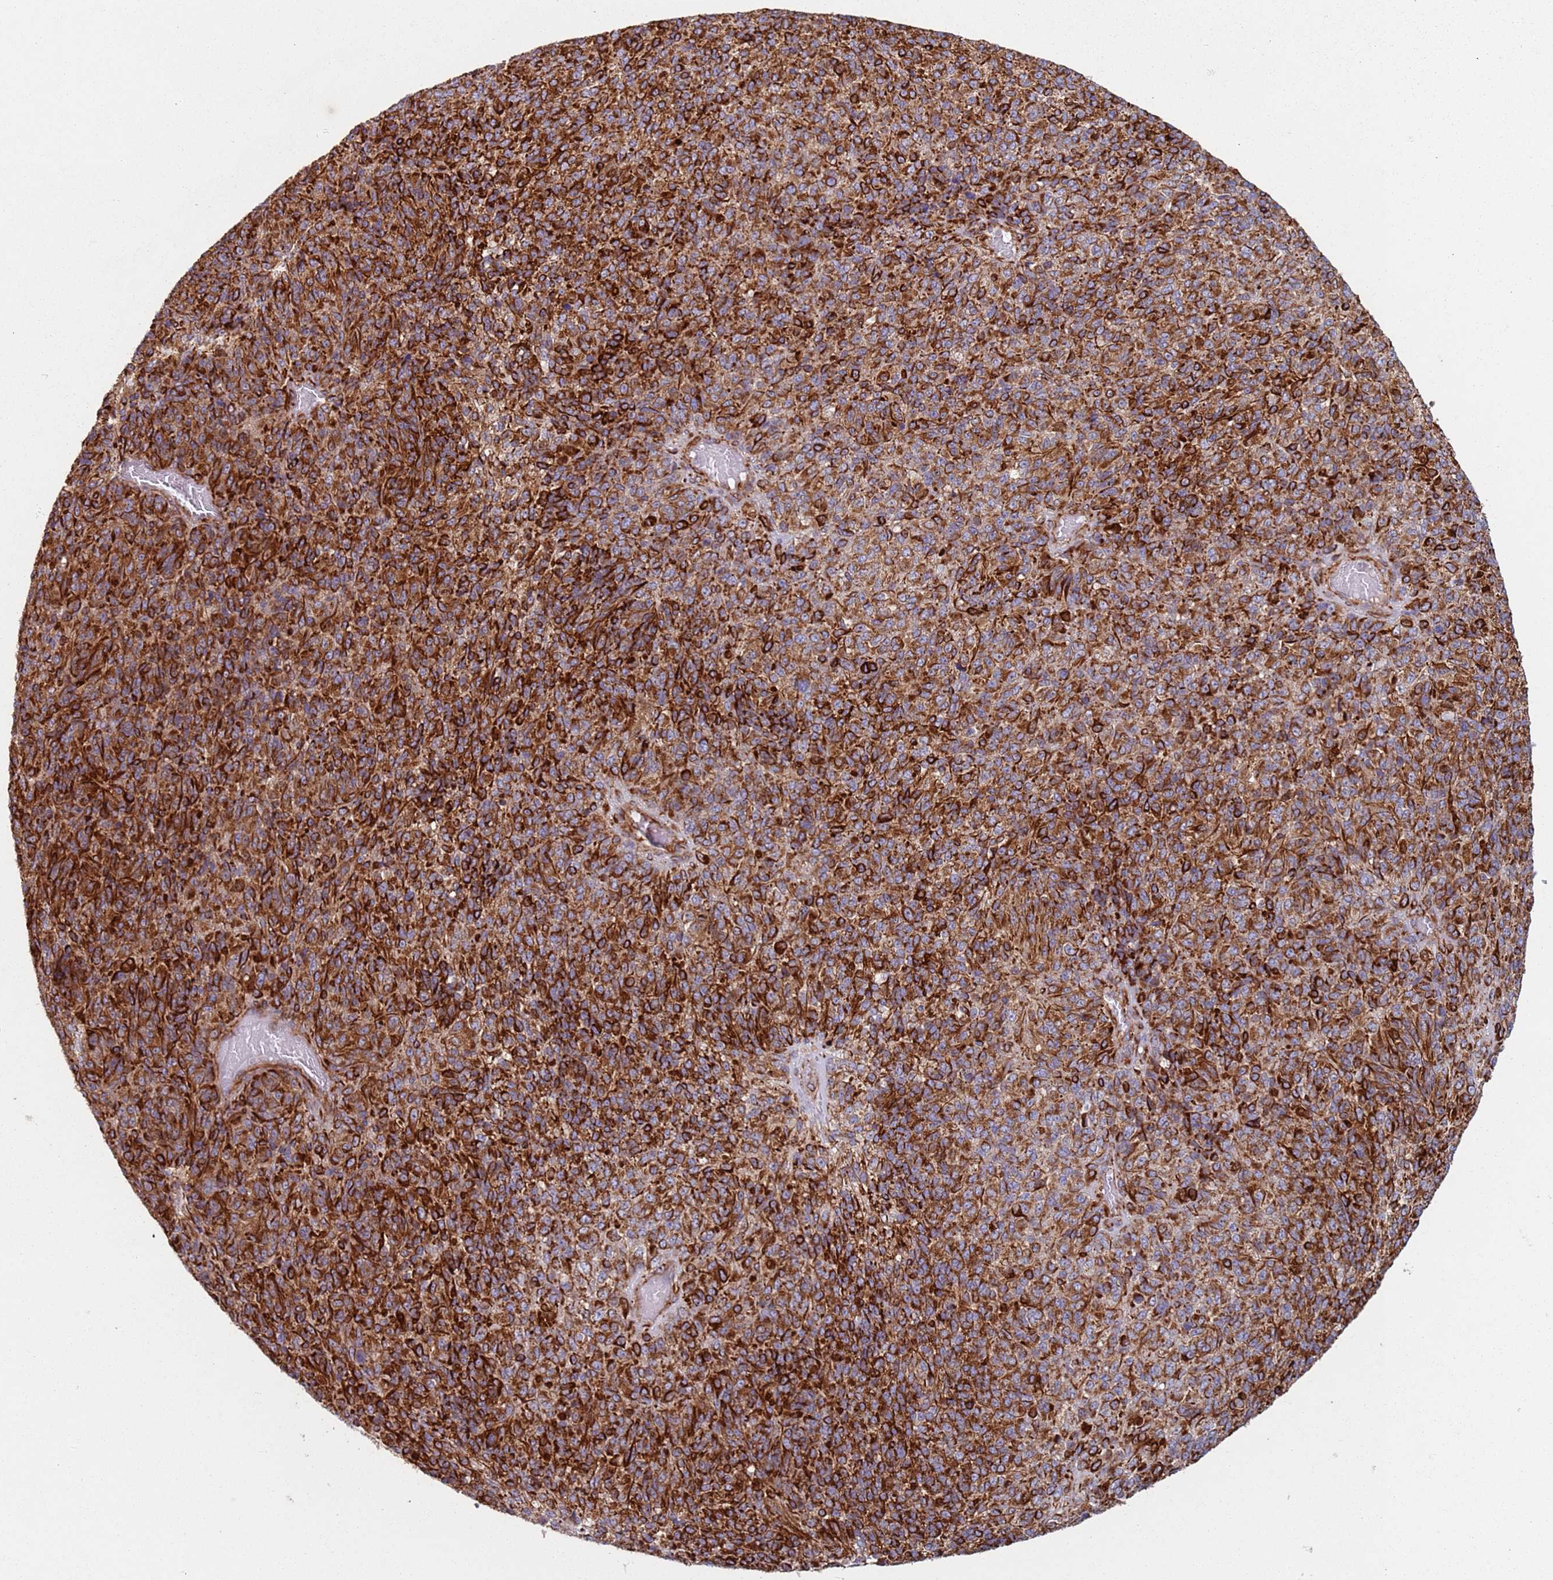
{"staining": {"intensity": "strong", "quantity": ">75%", "location": "cytoplasmic/membranous"}, "tissue": "melanoma", "cell_type": "Tumor cells", "image_type": "cancer", "snomed": [{"axis": "morphology", "description": "Malignant melanoma, Metastatic site"}, {"axis": "topography", "description": "Brain"}], "caption": "Immunohistochemistry of human malignant melanoma (metastatic site) demonstrates high levels of strong cytoplasmic/membranous staining in approximately >75% of tumor cells. (IHC, brightfield microscopy, high magnification).", "gene": "SNAPIN", "patient": {"sex": "female", "age": 56}}